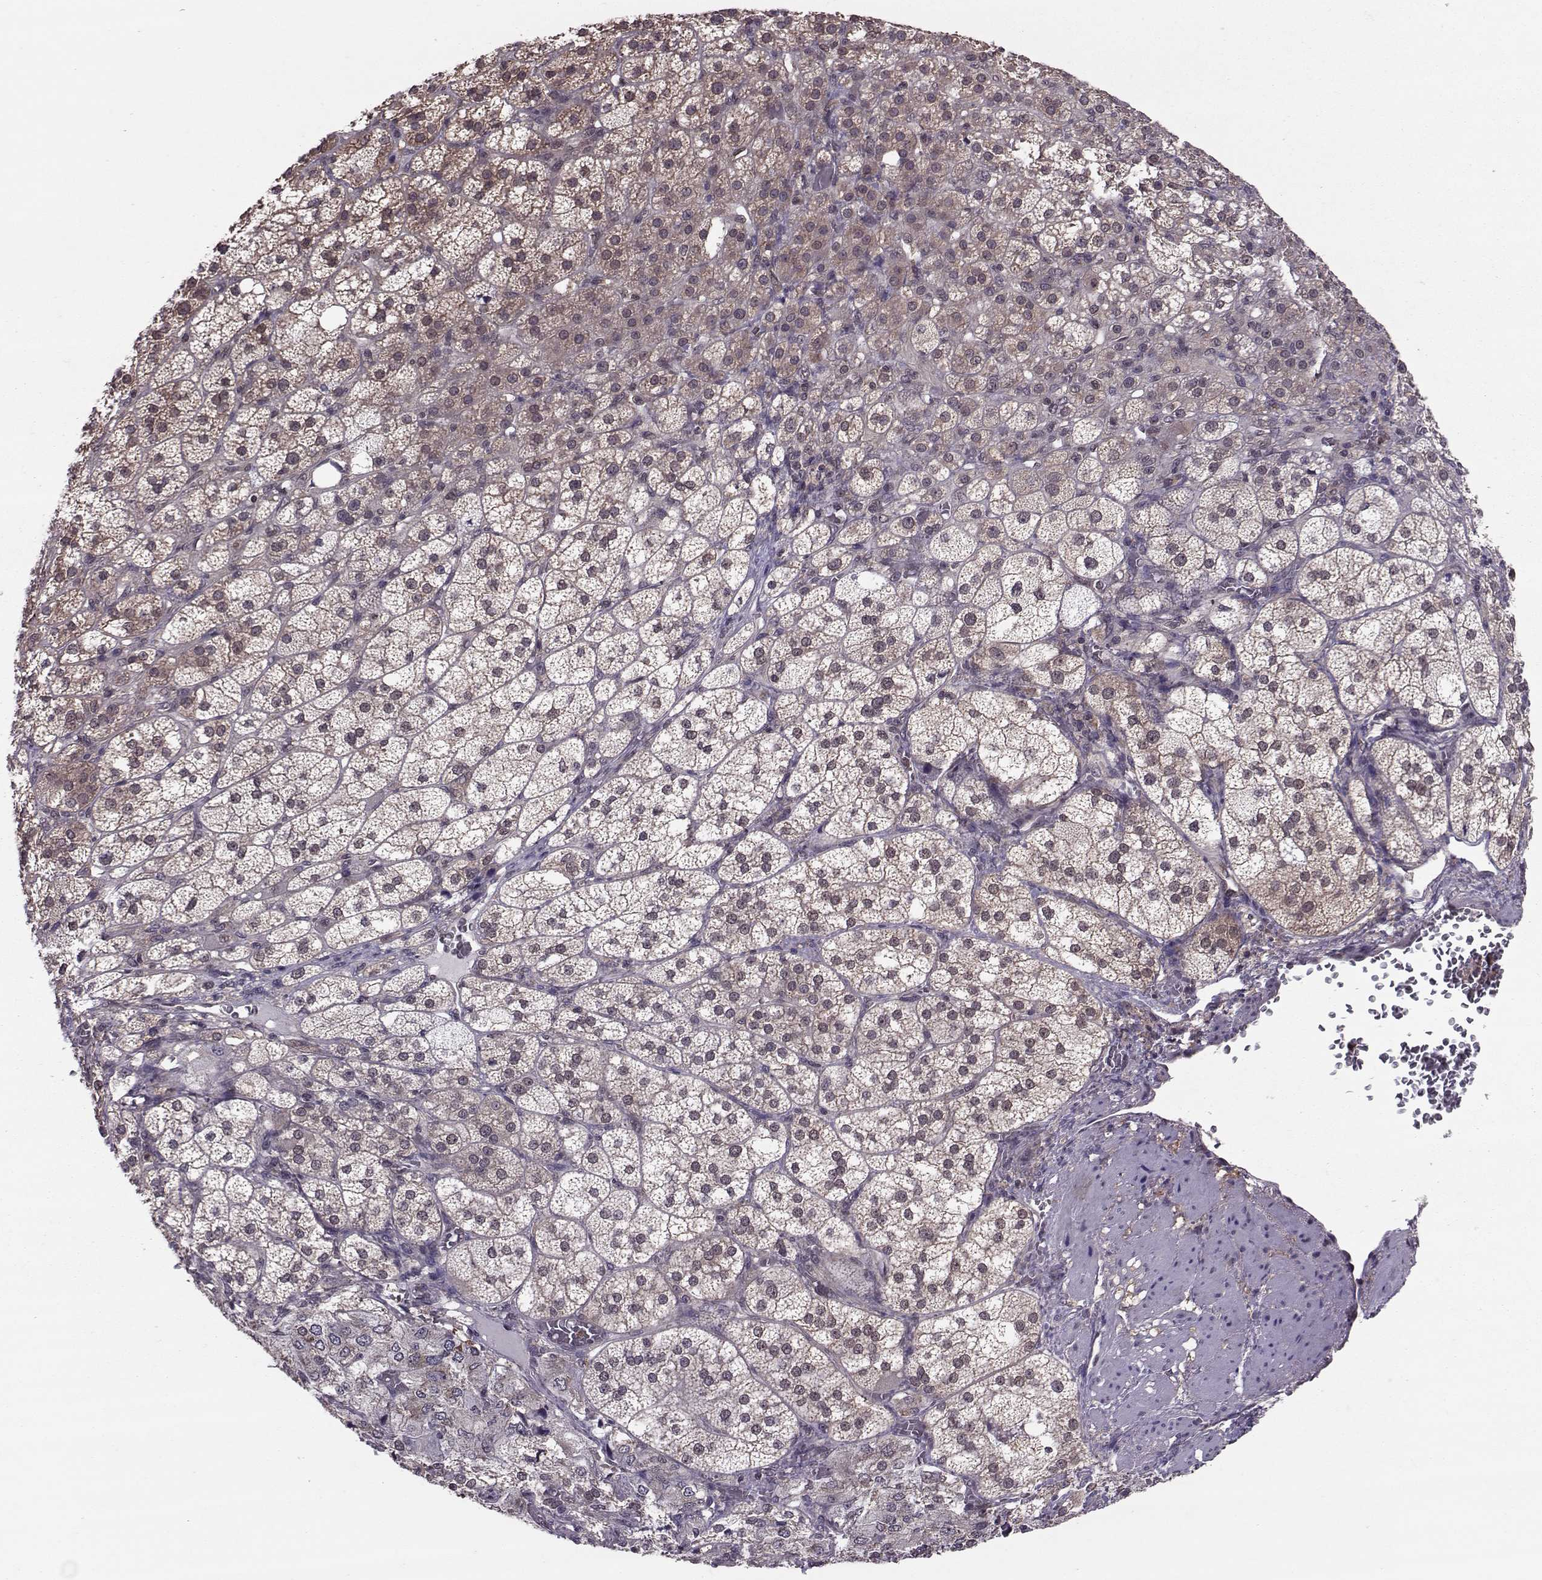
{"staining": {"intensity": "weak", "quantity": "25%-75%", "location": "cytoplasmic/membranous"}, "tissue": "adrenal gland", "cell_type": "Glandular cells", "image_type": "normal", "snomed": [{"axis": "morphology", "description": "Normal tissue, NOS"}, {"axis": "topography", "description": "Adrenal gland"}], "caption": "IHC micrograph of normal adrenal gland: human adrenal gland stained using immunohistochemistry exhibits low levels of weak protein expression localized specifically in the cytoplasmic/membranous of glandular cells, appearing as a cytoplasmic/membranous brown color.", "gene": "PPP2R2A", "patient": {"sex": "female", "age": 60}}